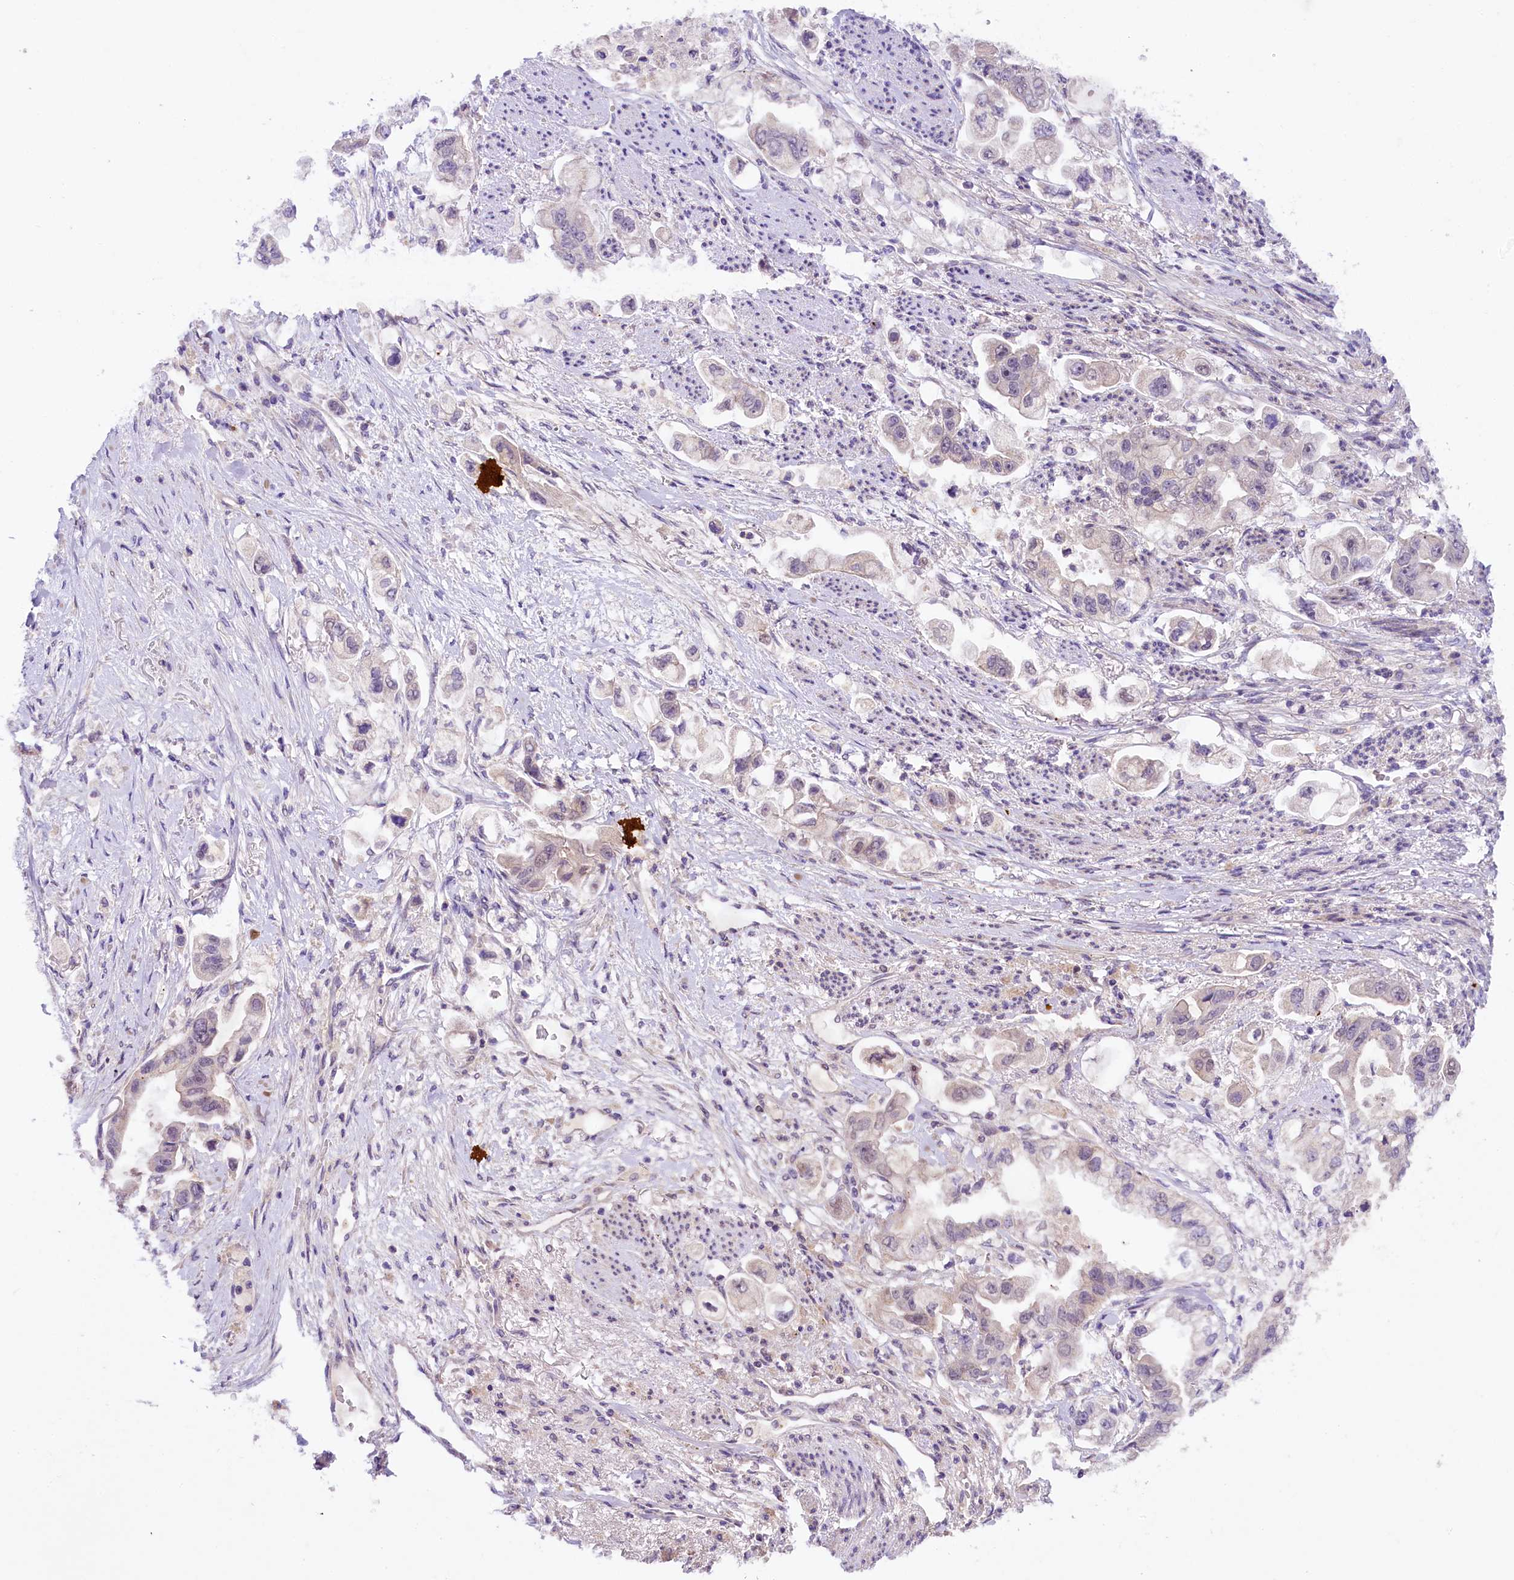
{"staining": {"intensity": "negative", "quantity": "none", "location": "none"}, "tissue": "stomach cancer", "cell_type": "Tumor cells", "image_type": "cancer", "snomed": [{"axis": "morphology", "description": "Adenocarcinoma, NOS"}, {"axis": "topography", "description": "Stomach"}], "caption": "A micrograph of adenocarcinoma (stomach) stained for a protein exhibits no brown staining in tumor cells. (DAB IHC with hematoxylin counter stain).", "gene": "UBXN6", "patient": {"sex": "male", "age": 62}}